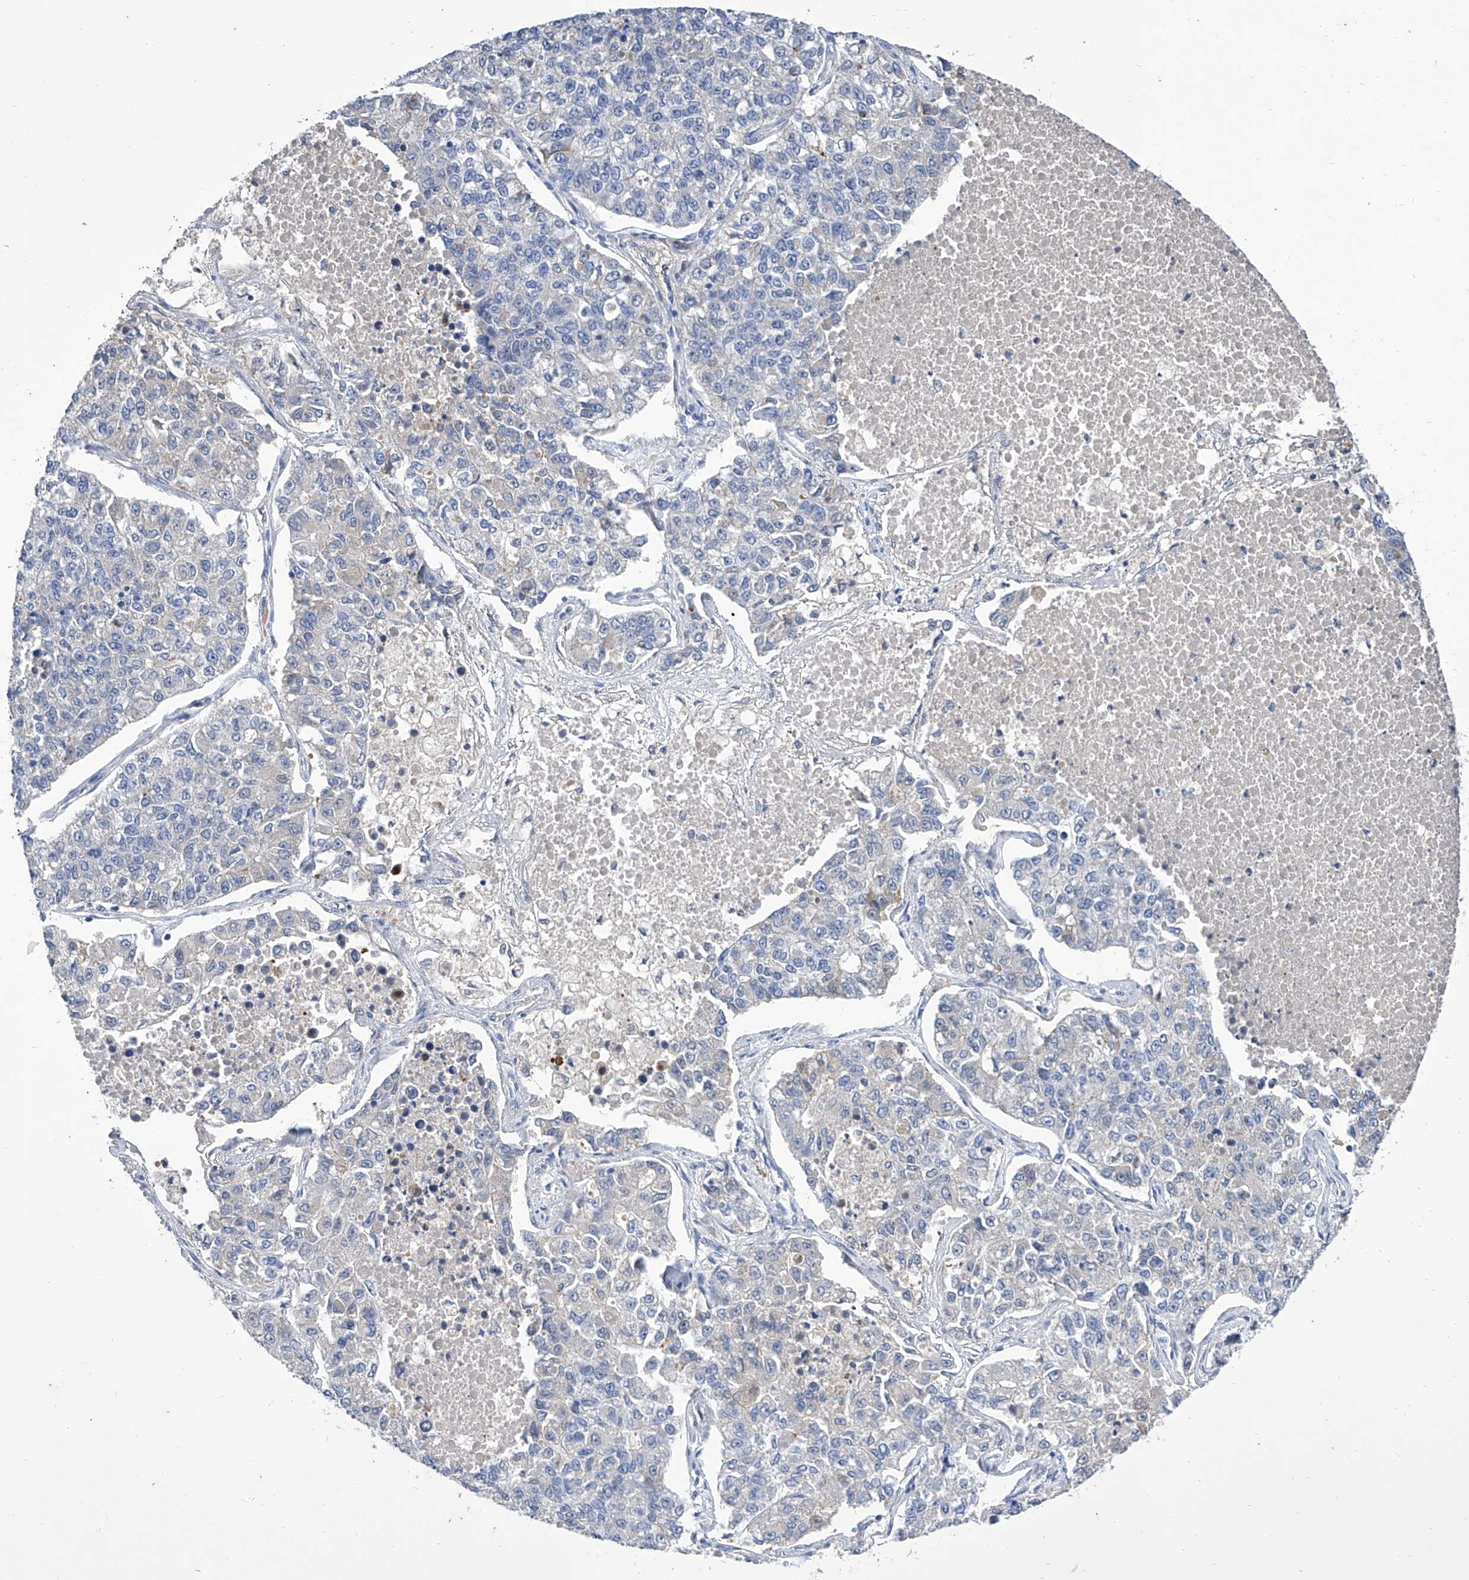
{"staining": {"intensity": "negative", "quantity": "none", "location": "none"}, "tissue": "lung cancer", "cell_type": "Tumor cells", "image_type": "cancer", "snomed": [{"axis": "morphology", "description": "Adenocarcinoma, NOS"}, {"axis": "topography", "description": "Lung"}], "caption": "Tumor cells are negative for protein expression in human lung adenocarcinoma.", "gene": "GPT", "patient": {"sex": "male", "age": 49}}